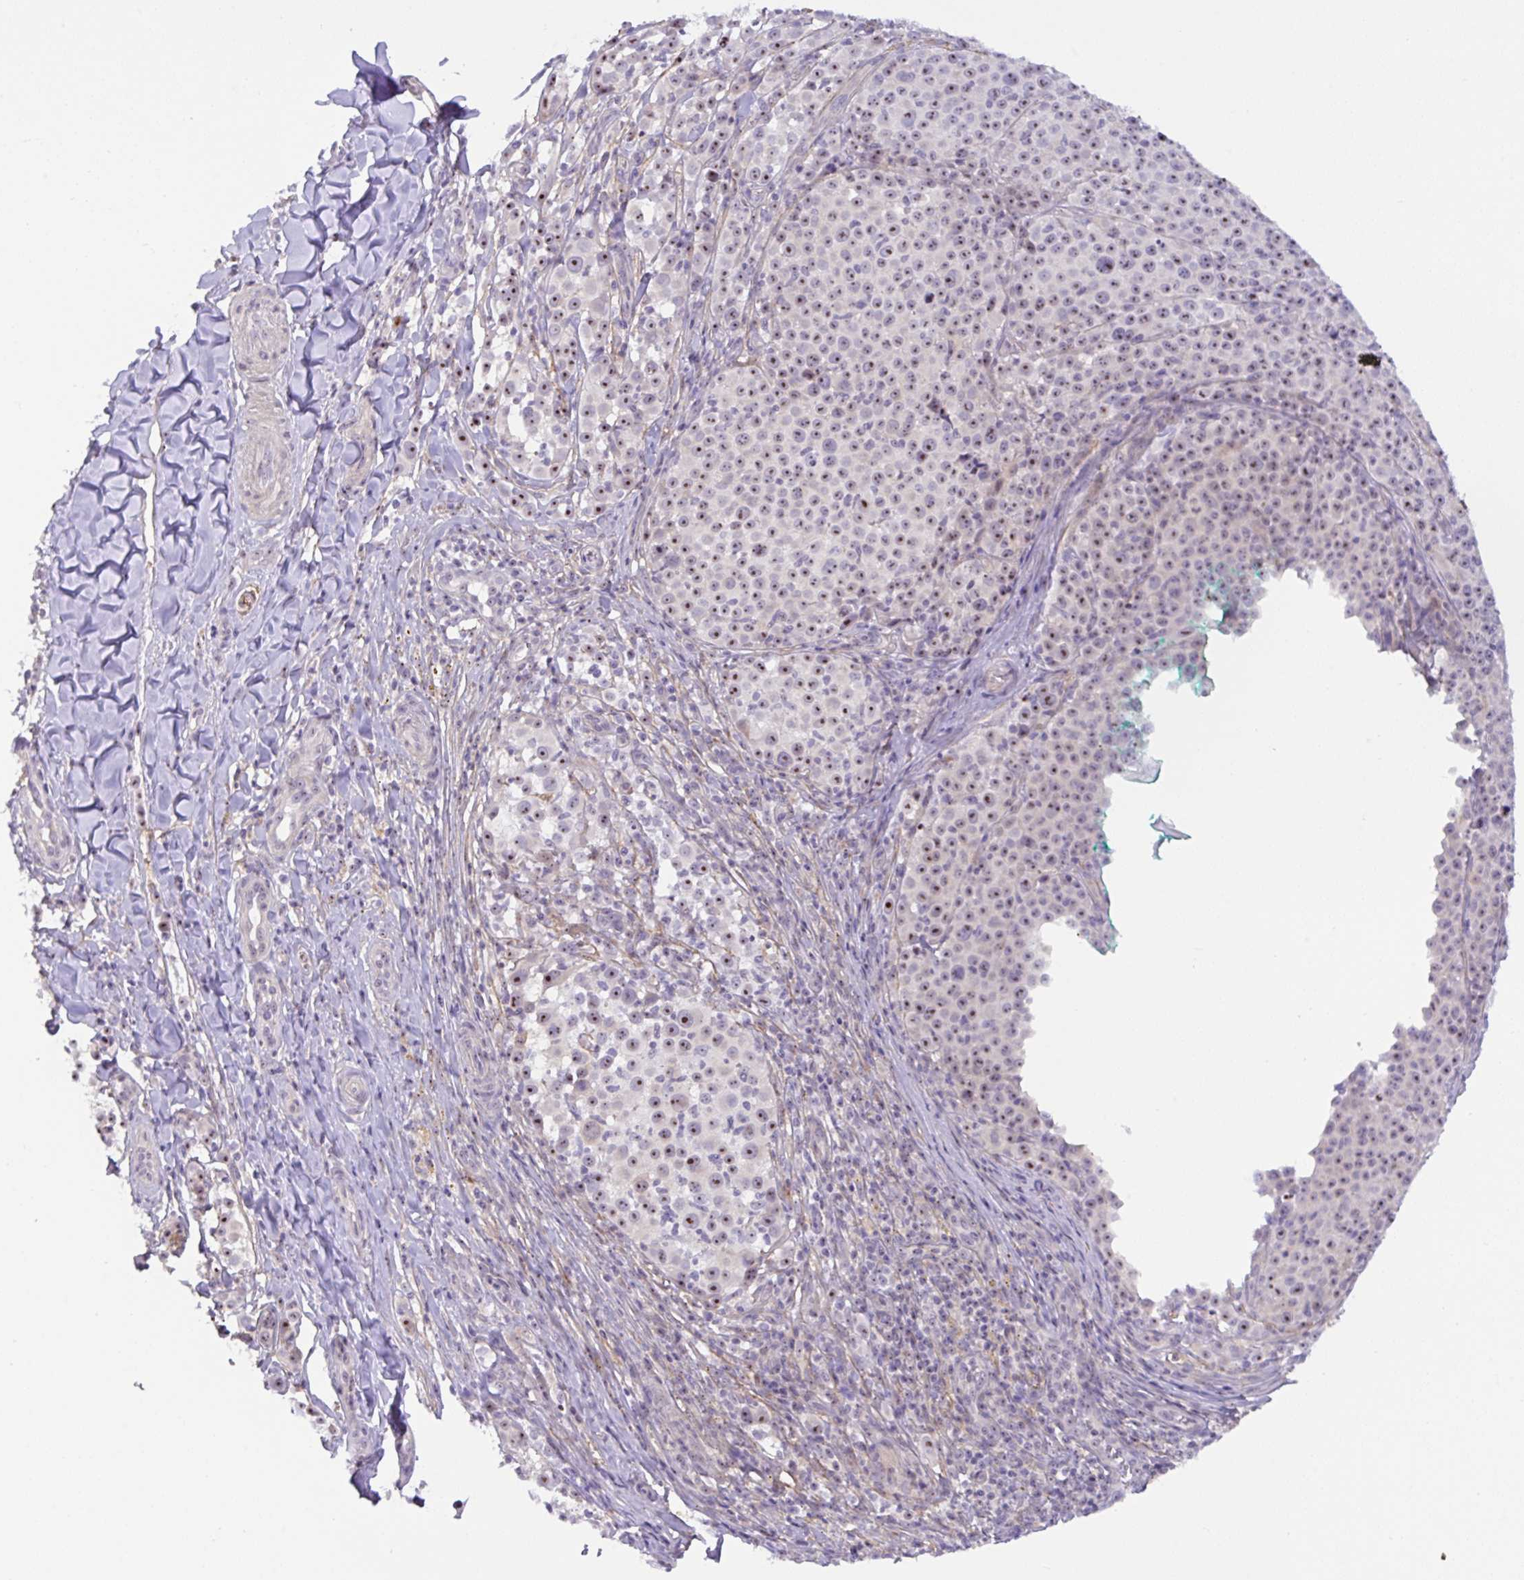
{"staining": {"intensity": "moderate", "quantity": ">75%", "location": "nuclear"}, "tissue": "melanoma", "cell_type": "Tumor cells", "image_type": "cancer", "snomed": [{"axis": "morphology", "description": "Malignant melanoma, NOS"}, {"axis": "topography", "description": "Skin"}], "caption": "IHC micrograph of neoplastic tissue: human melanoma stained using immunohistochemistry demonstrates medium levels of moderate protein expression localized specifically in the nuclear of tumor cells, appearing as a nuclear brown color.", "gene": "MXRA8", "patient": {"sex": "female", "age": 35}}